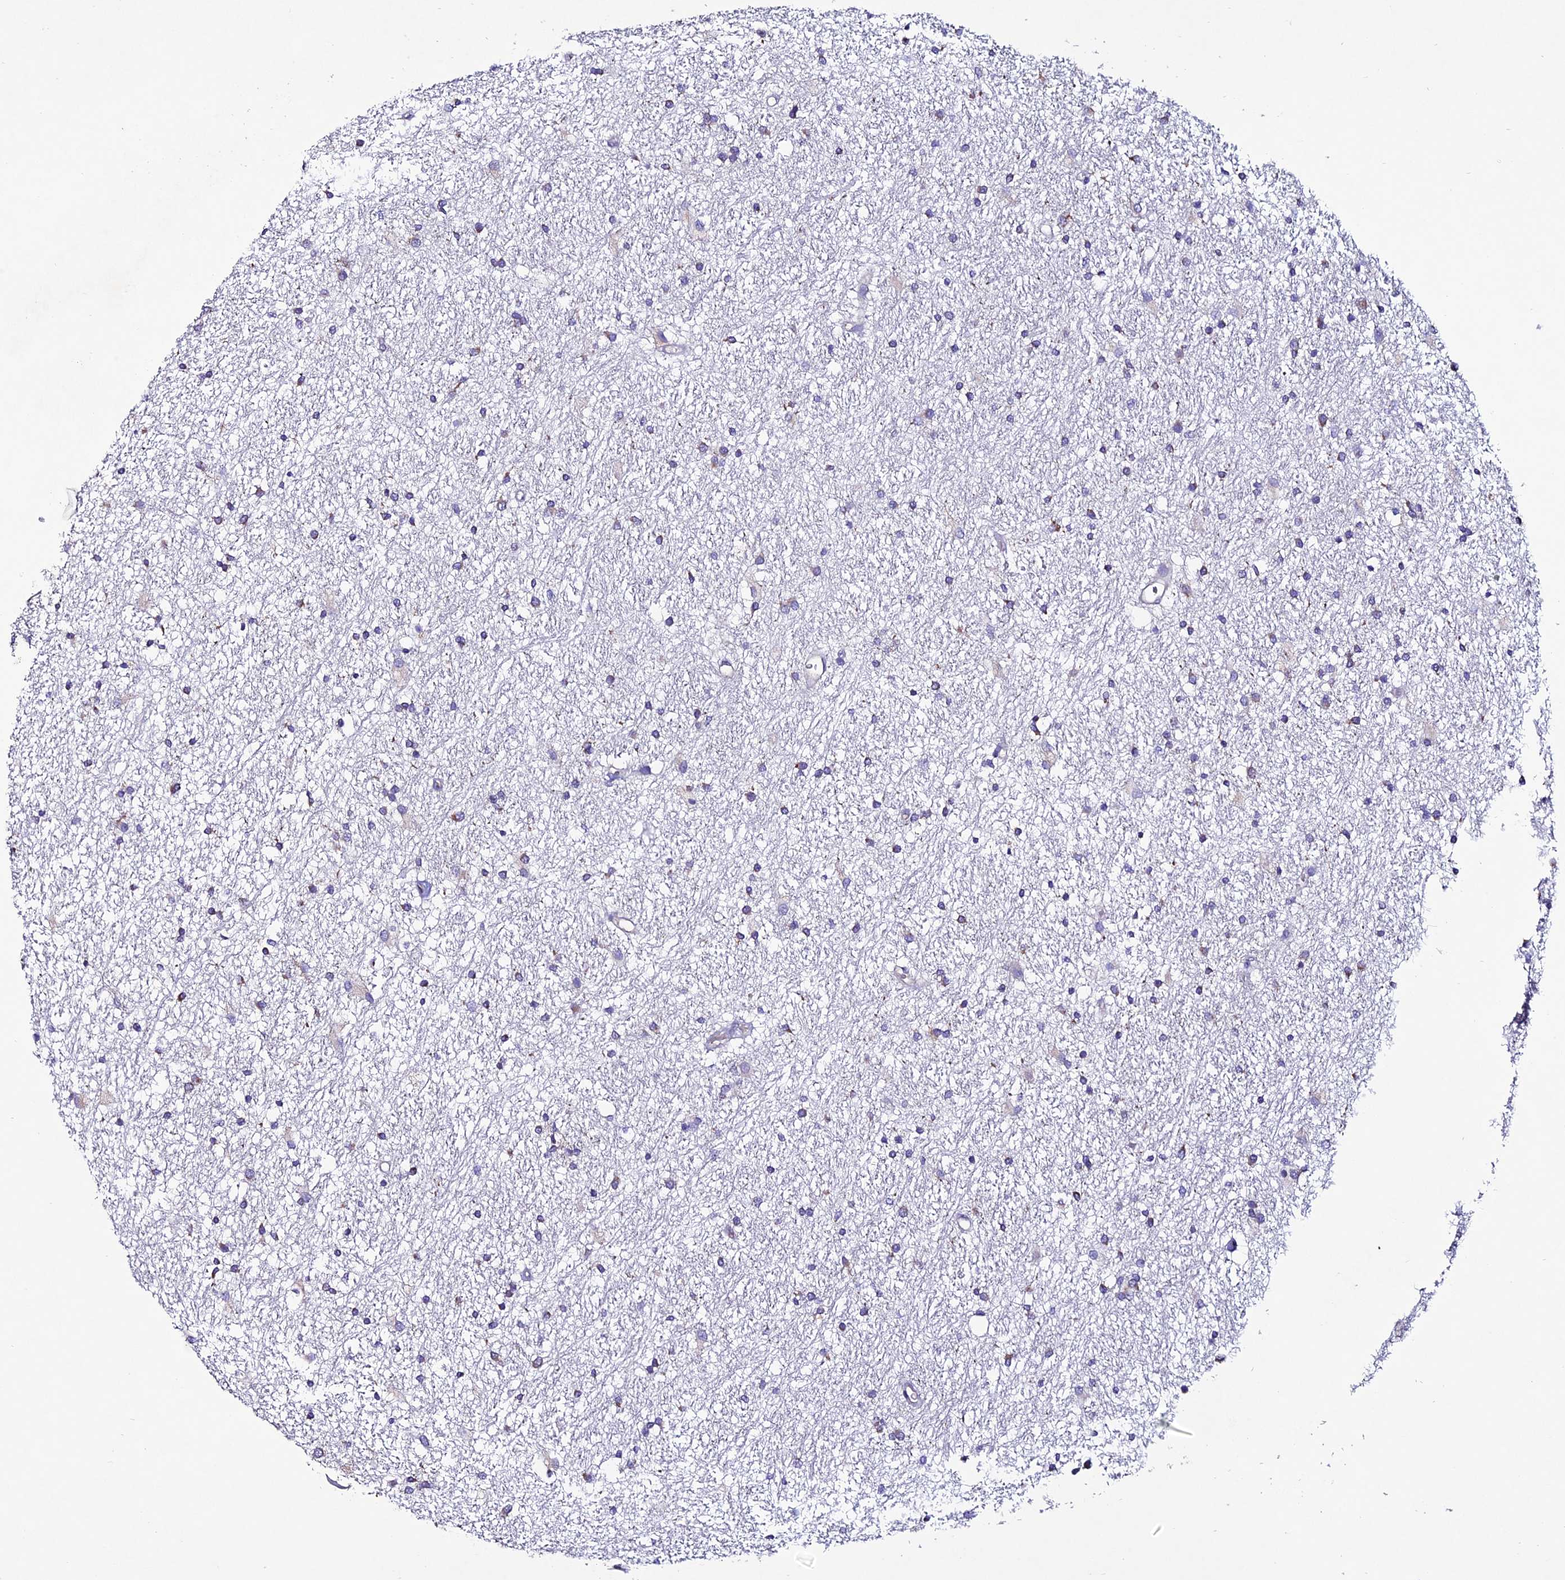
{"staining": {"intensity": "moderate", "quantity": "<25%", "location": "cytoplasmic/membranous"}, "tissue": "glioma", "cell_type": "Tumor cells", "image_type": "cancer", "snomed": [{"axis": "morphology", "description": "Glioma, malignant, High grade"}, {"axis": "topography", "description": "Brain"}], "caption": "Protein expression analysis of glioma shows moderate cytoplasmic/membranous staining in about <25% of tumor cells. (DAB IHC, brown staining for protein, blue staining for nuclei).", "gene": "OR51Q1", "patient": {"sex": "male", "age": 77}}